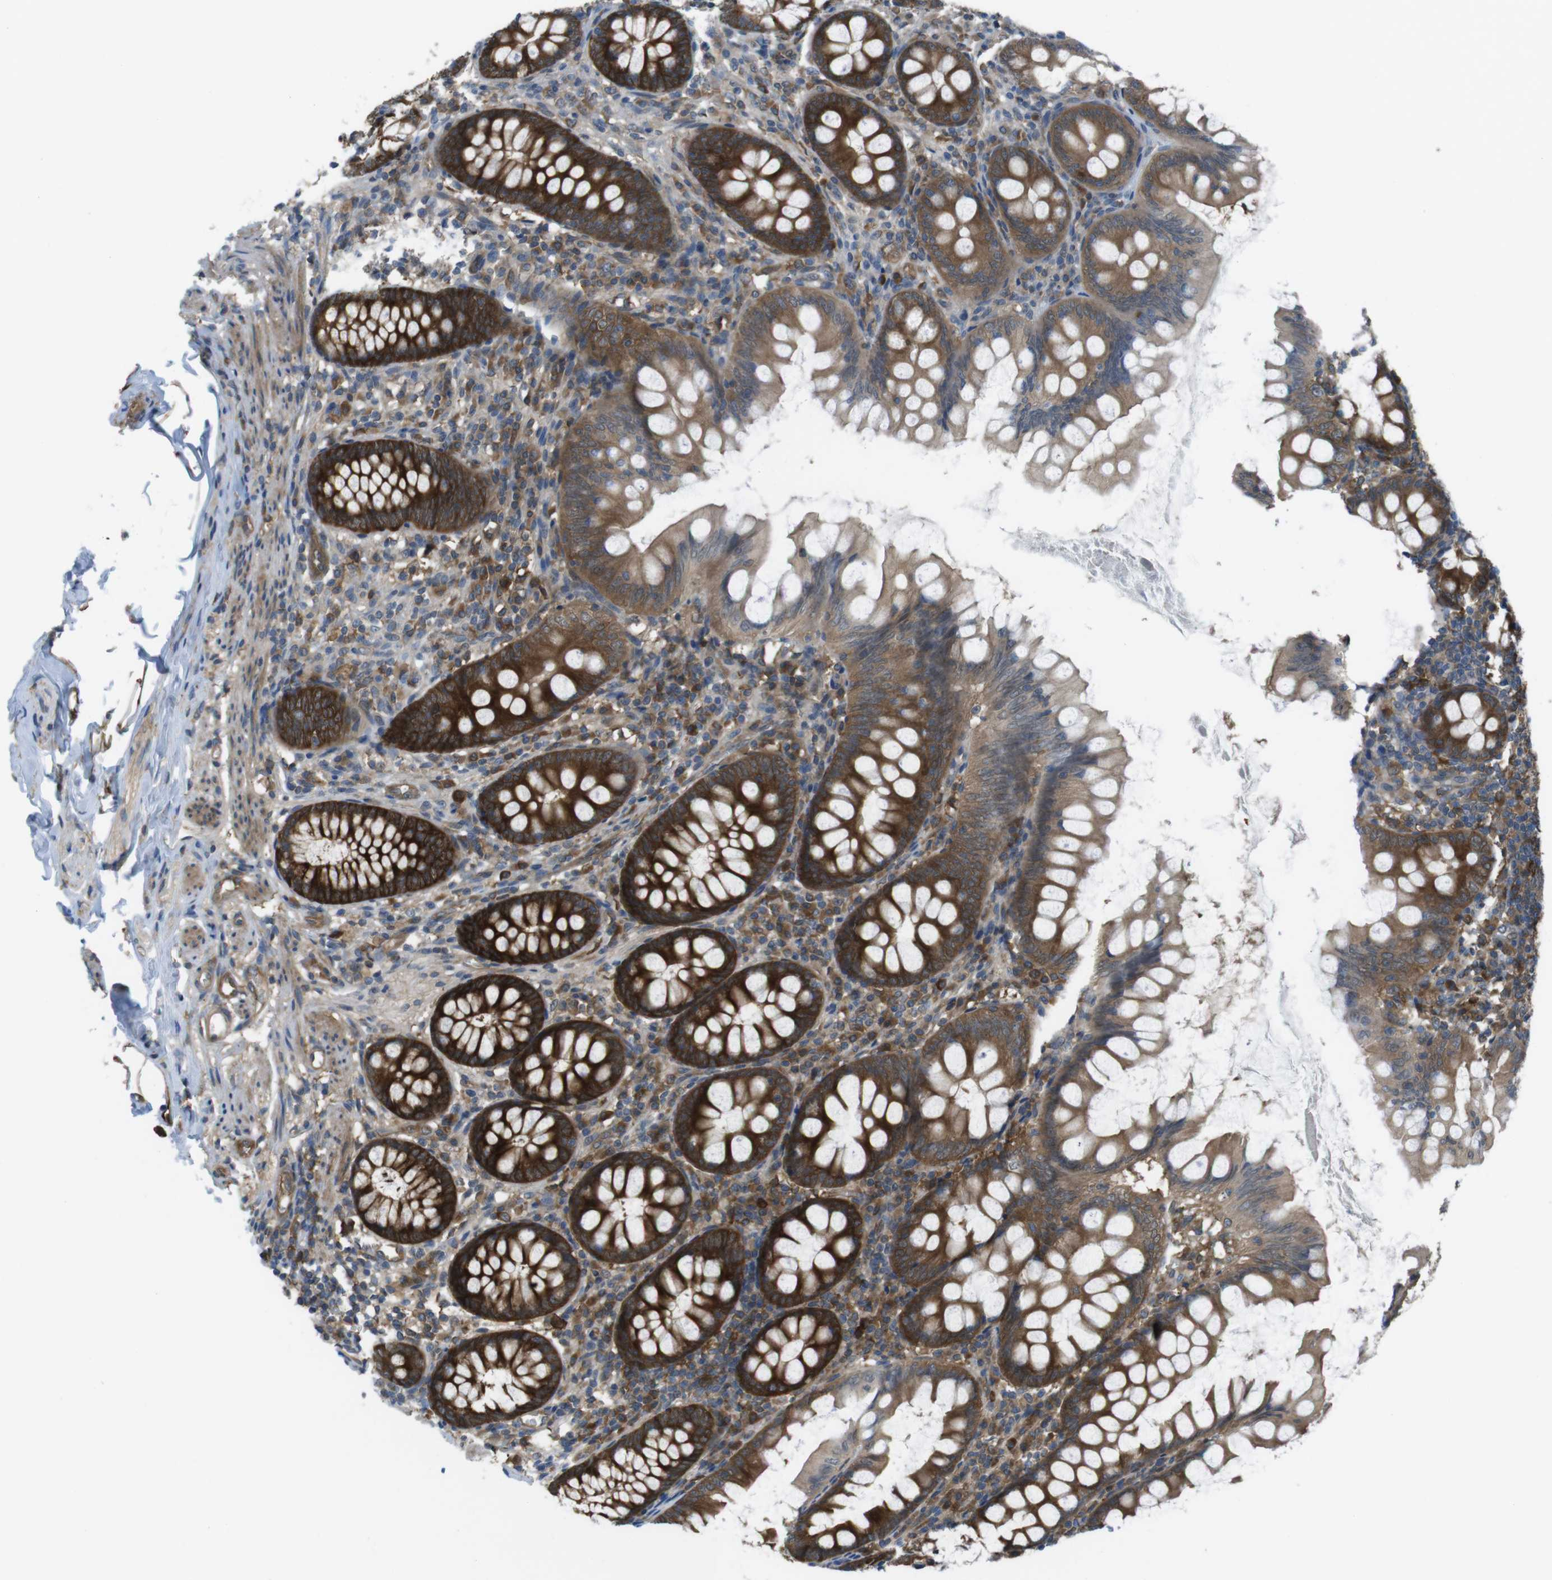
{"staining": {"intensity": "strong", "quantity": ">75%", "location": "cytoplasmic/membranous"}, "tissue": "appendix", "cell_type": "Glandular cells", "image_type": "normal", "snomed": [{"axis": "morphology", "description": "Normal tissue, NOS"}, {"axis": "topography", "description": "Appendix"}], "caption": "High-power microscopy captured an immunohistochemistry image of benign appendix, revealing strong cytoplasmic/membranous expression in approximately >75% of glandular cells. The protein of interest is stained brown, and the nuclei are stained in blue (DAB IHC with brightfield microscopy, high magnification).", "gene": "MTHFD1L", "patient": {"sex": "female", "age": 77}}